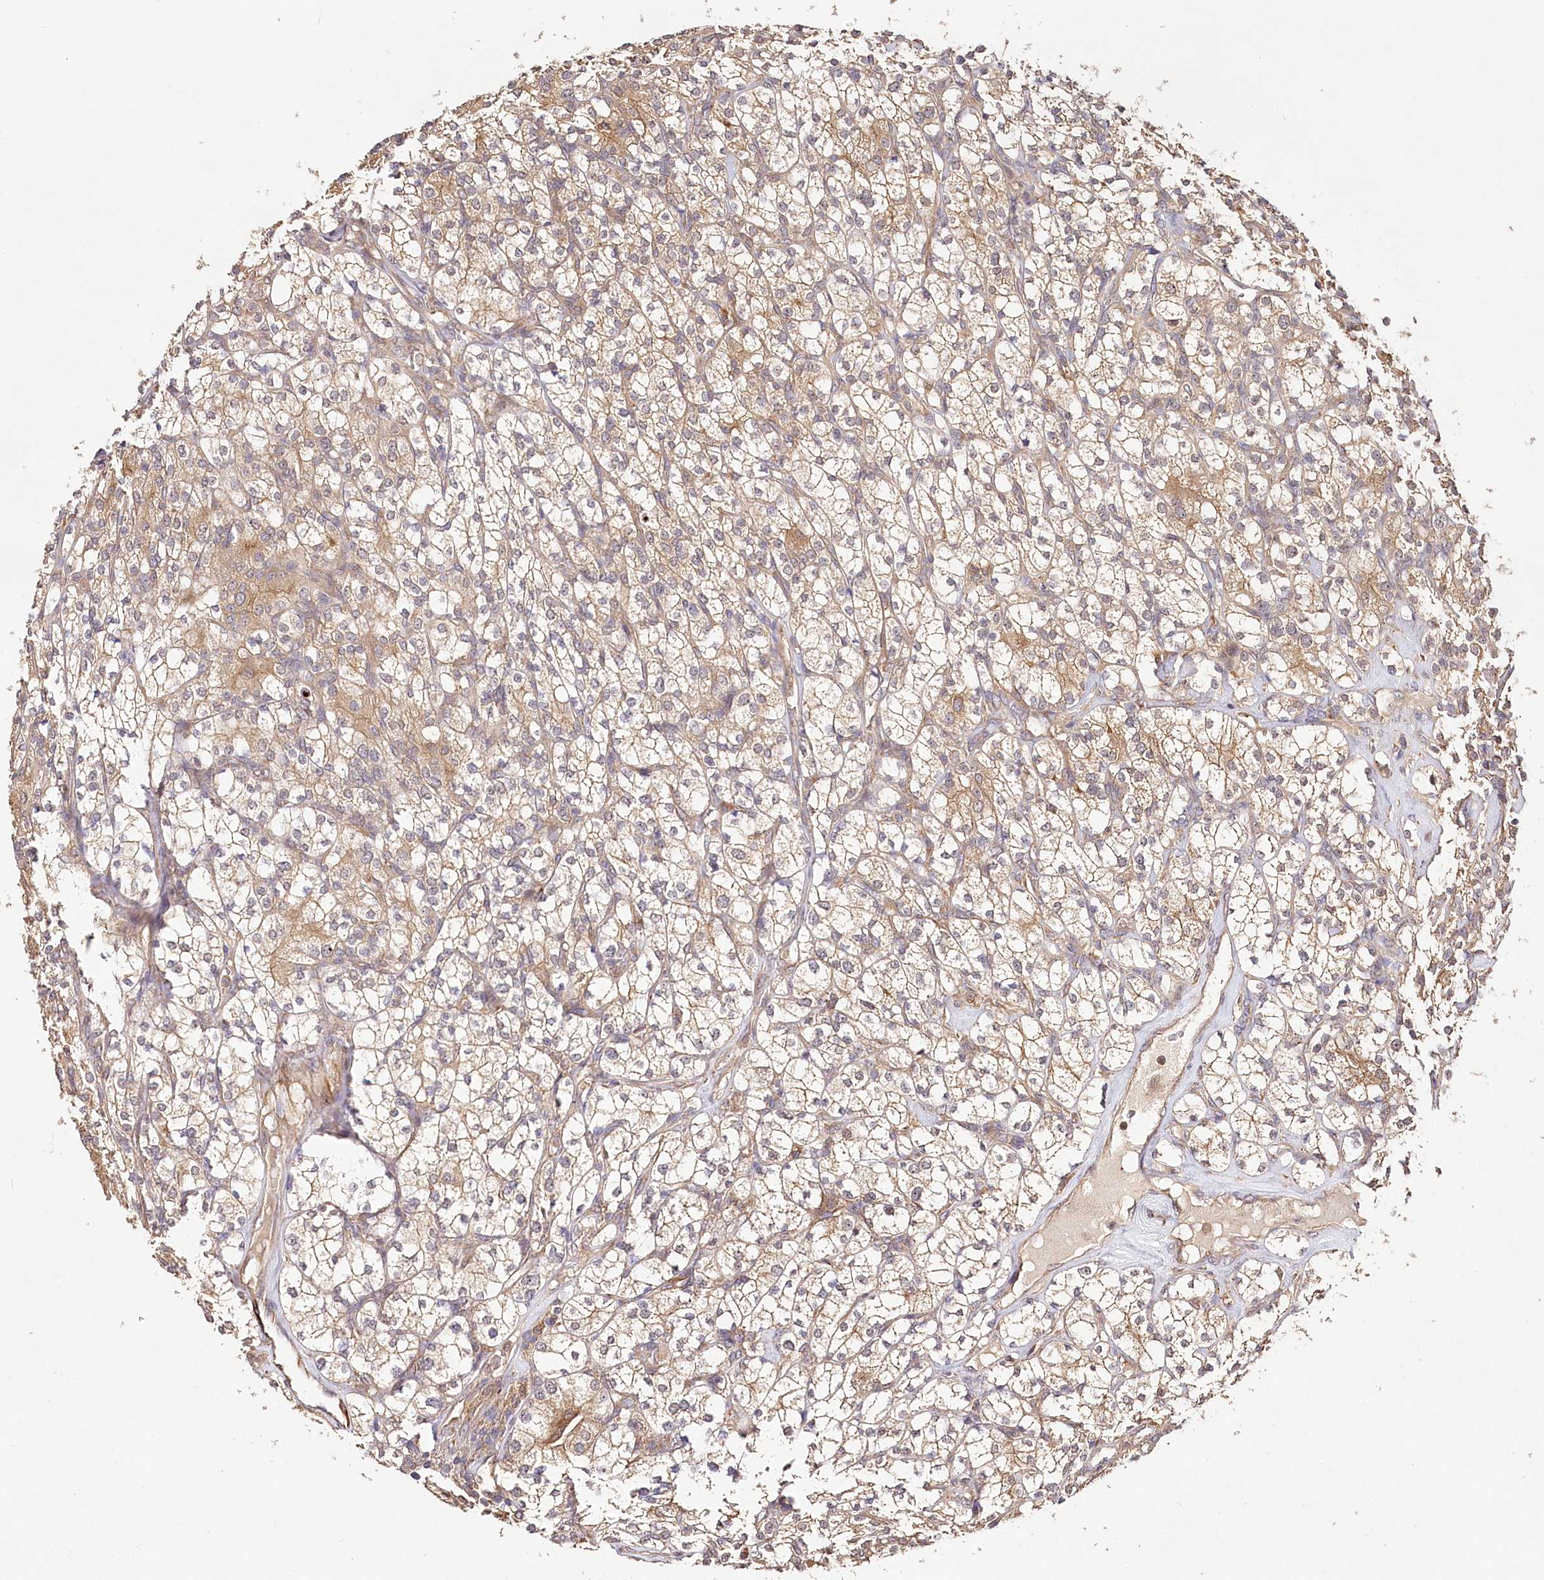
{"staining": {"intensity": "moderate", "quantity": ">75%", "location": "cytoplasmic/membranous"}, "tissue": "renal cancer", "cell_type": "Tumor cells", "image_type": "cancer", "snomed": [{"axis": "morphology", "description": "Adenocarcinoma, NOS"}, {"axis": "topography", "description": "Kidney"}], "caption": "A brown stain labels moderate cytoplasmic/membranous staining of a protein in human adenocarcinoma (renal) tumor cells. Using DAB (brown) and hematoxylin (blue) stains, captured at high magnification using brightfield microscopy.", "gene": "DMXL1", "patient": {"sex": "male", "age": 77}}